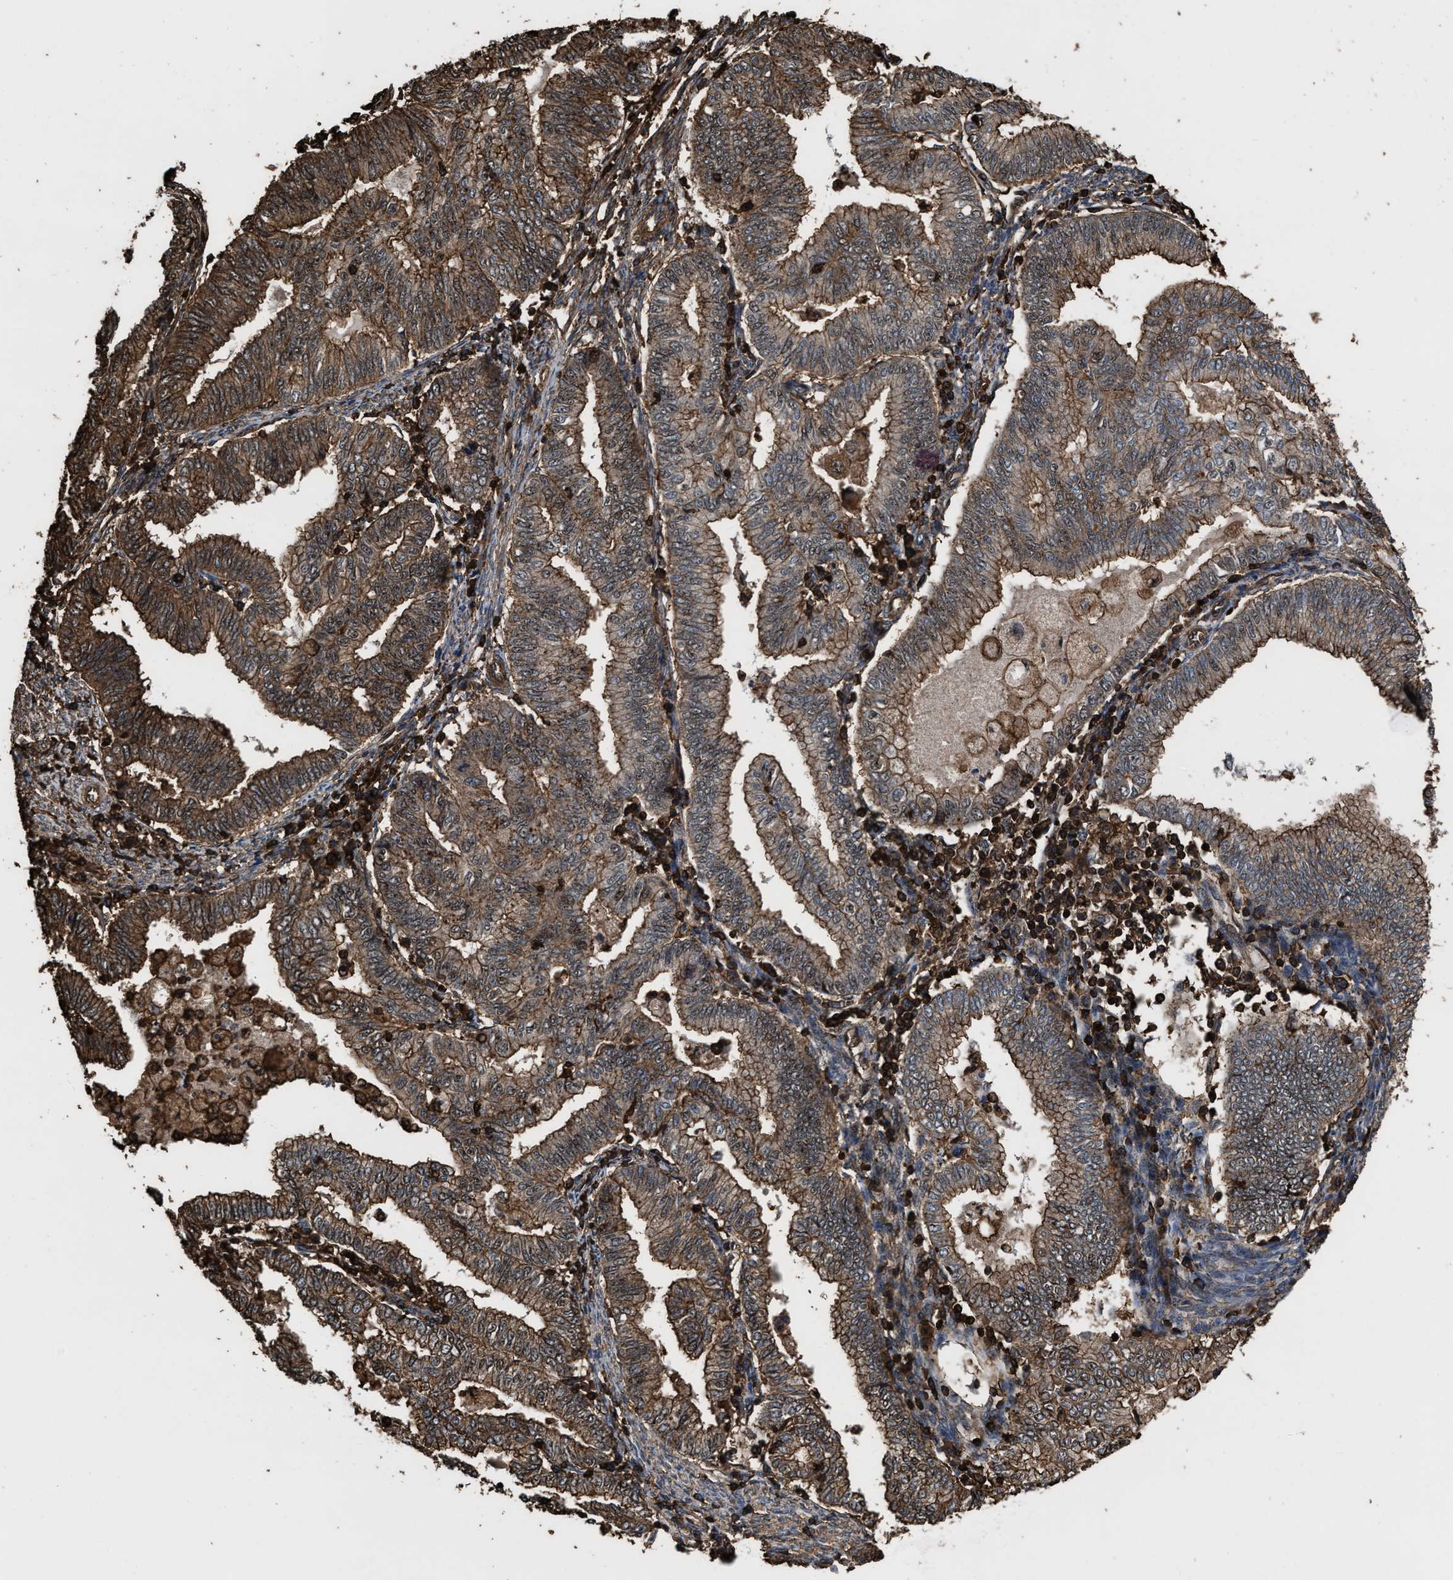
{"staining": {"intensity": "moderate", "quantity": ">75%", "location": "cytoplasmic/membranous"}, "tissue": "endometrial cancer", "cell_type": "Tumor cells", "image_type": "cancer", "snomed": [{"axis": "morphology", "description": "Polyp, NOS"}, {"axis": "morphology", "description": "Adenocarcinoma, NOS"}, {"axis": "morphology", "description": "Adenoma, NOS"}, {"axis": "topography", "description": "Endometrium"}], "caption": "Immunohistochemistry histopathology image of human endometrial cancer (polyp) stained for a protein (brown), which shows medium levels of moderate cytoplasmic/membranous positivity in approximately >75% of tumor cells.", "gene": "KBTBD2", "patient": {"sex": "female", "age": 79}}